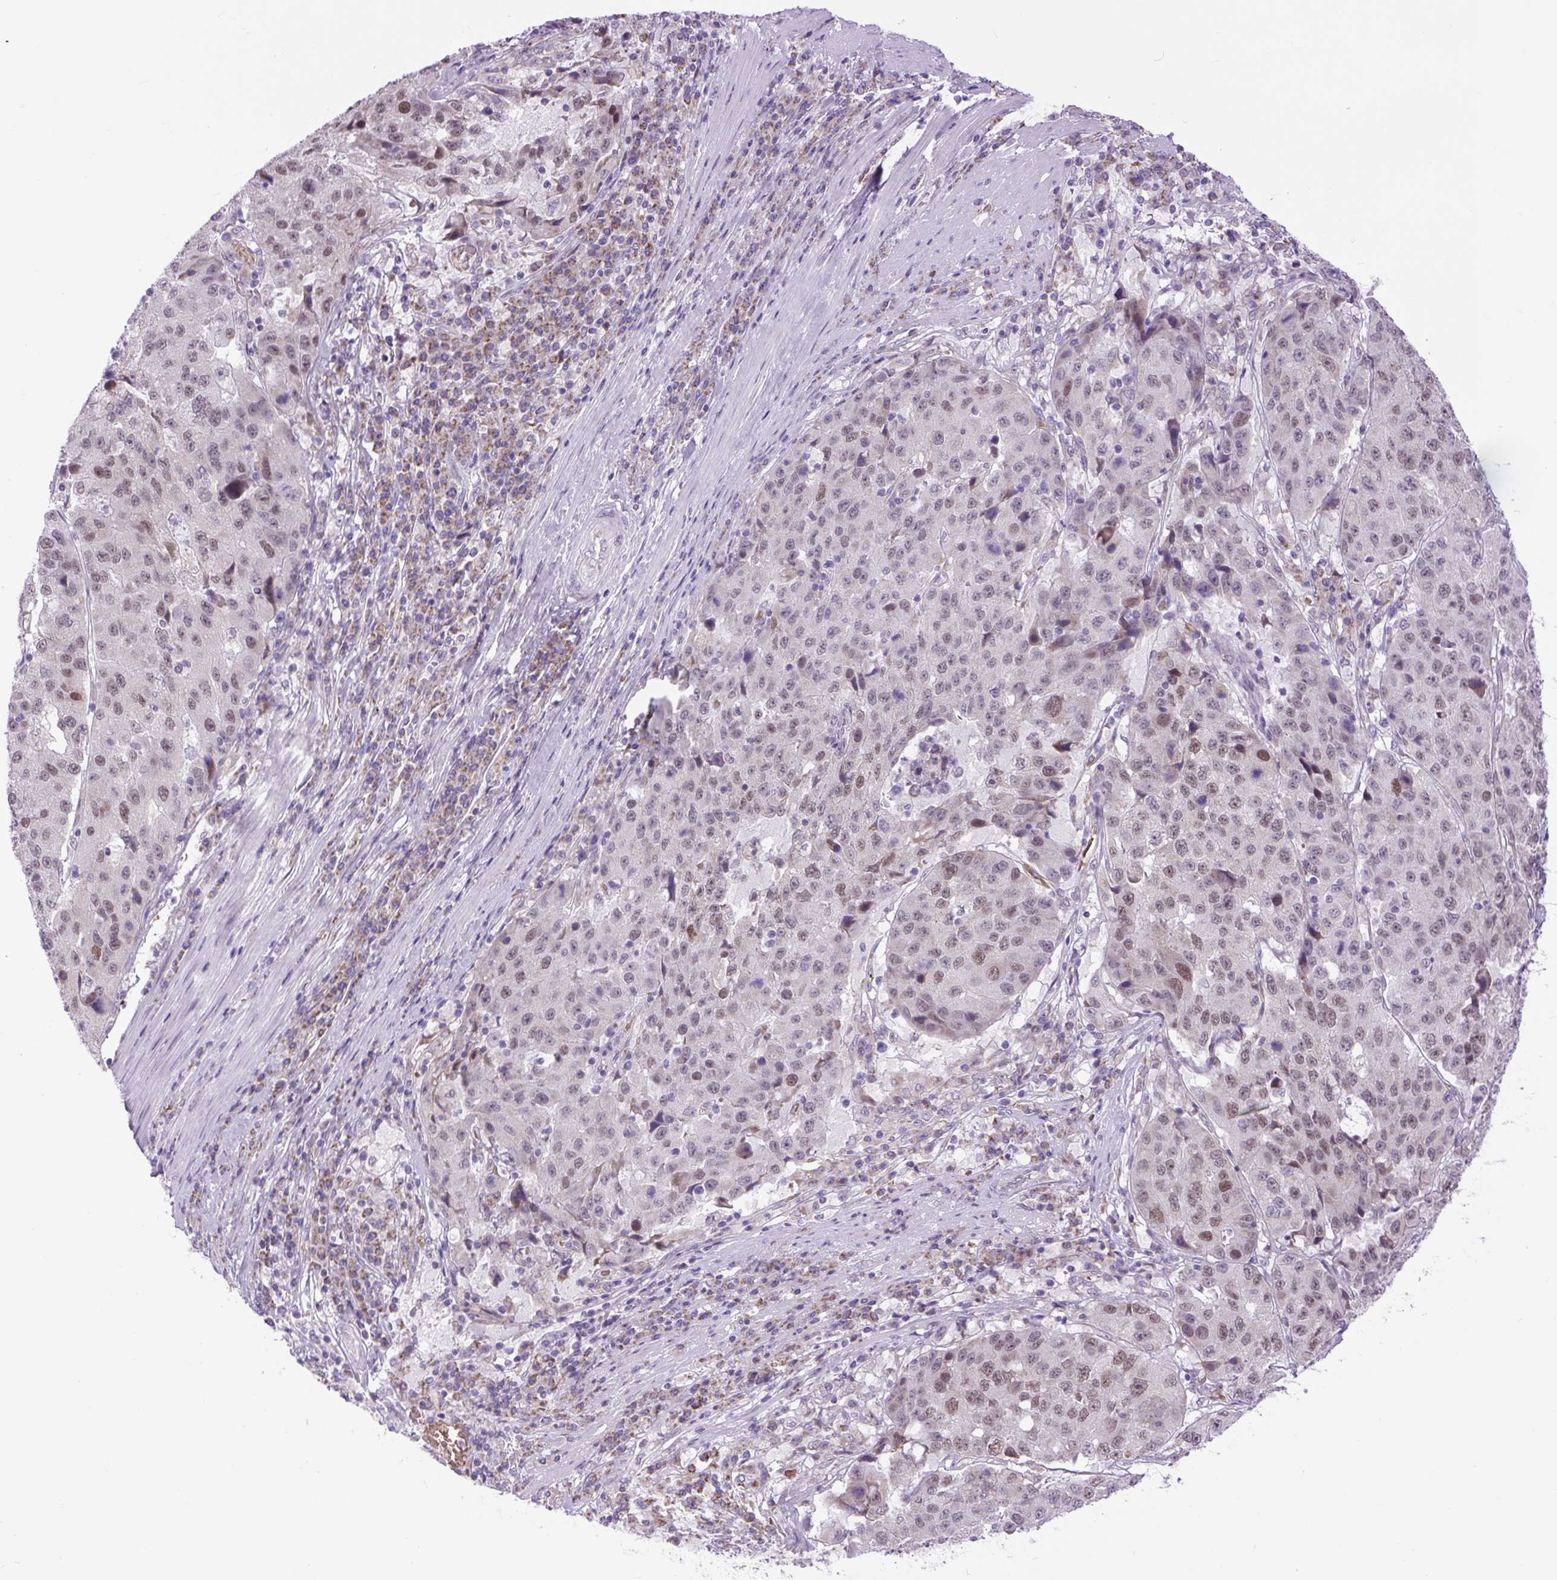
{"staining": {"intensity": "weak", "quantity": "25%-75%", "location": "nuclear"}, "tissue": "stomach cancer", "cell_type": "Tumor cells", "image_type": "cancer", "snomed": [{"axis": "morphology", "description": "Adenocarcinoma, NOS"}, {"axis": "topography", "description": "Stomach"}], "caption": "The immunohistochemical stain labels weak nuclear expression in tumor cells of adenocarcinoma (stomach) tissue.", "gene": "SCO2", "patient": {"sex": "male", "age": 71}}